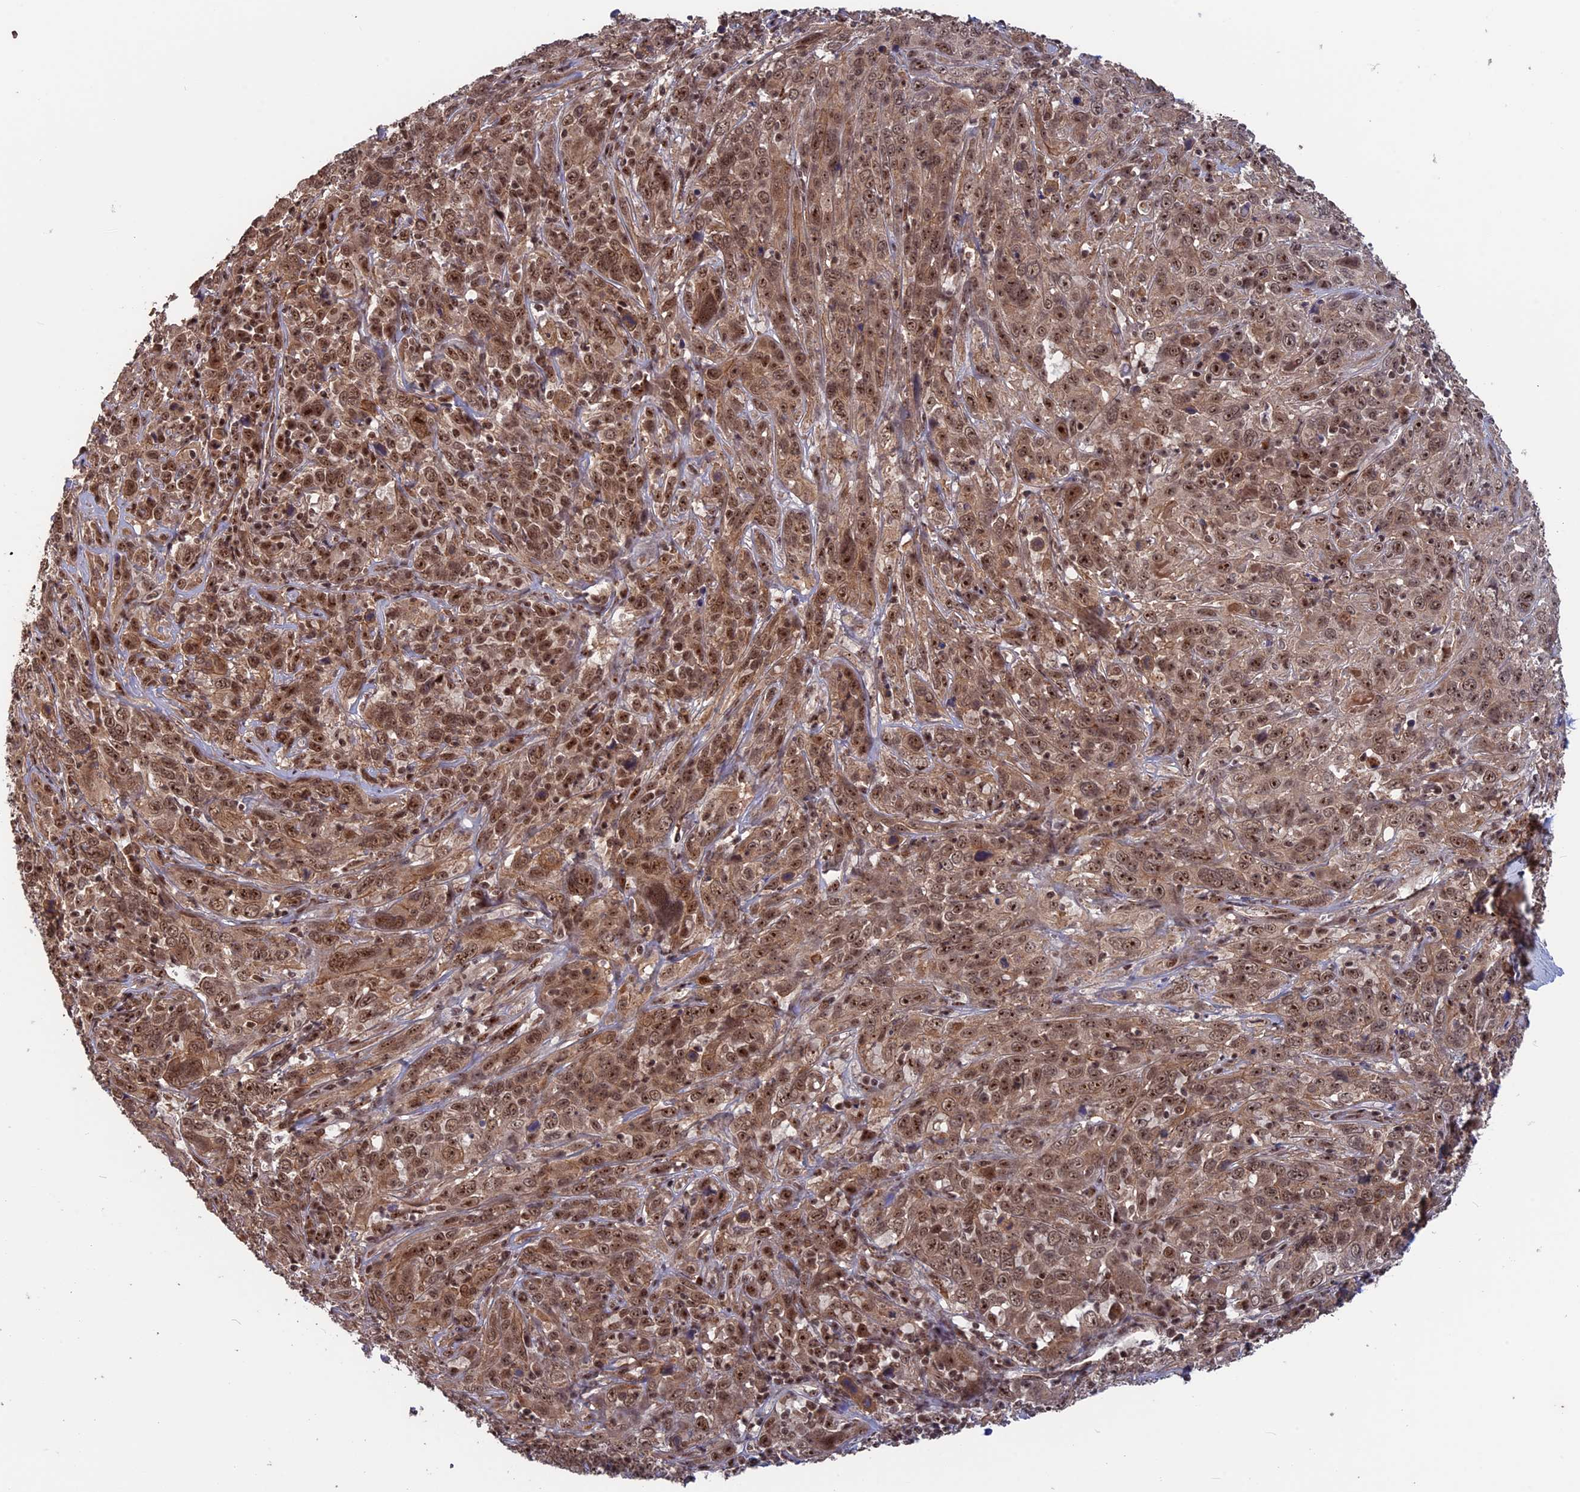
{"staining": {"intensity": "moderate", "quantity": ">75%", "location": "cytoplasmic/membranous,nuclear"}, "tissue": "cervical cancer", "cell_type": "Tumor cells", "image_type": "cancer", "snomed": [{"axis": "morphology", "description": "Squamous cell carcinoma, NOS"}, {"axis": "topography", "description": "Cervix"}], "caption": "Approximately >75% of tumor cells in cervical squamous cell carcinoma exhibit moderate cytoplasmic/membranous and nuclear protein positivity as visualized by brown immunohistochemical staining.", "gene": "CACTIN", "patient": {"sex": "female", "age": 46}}